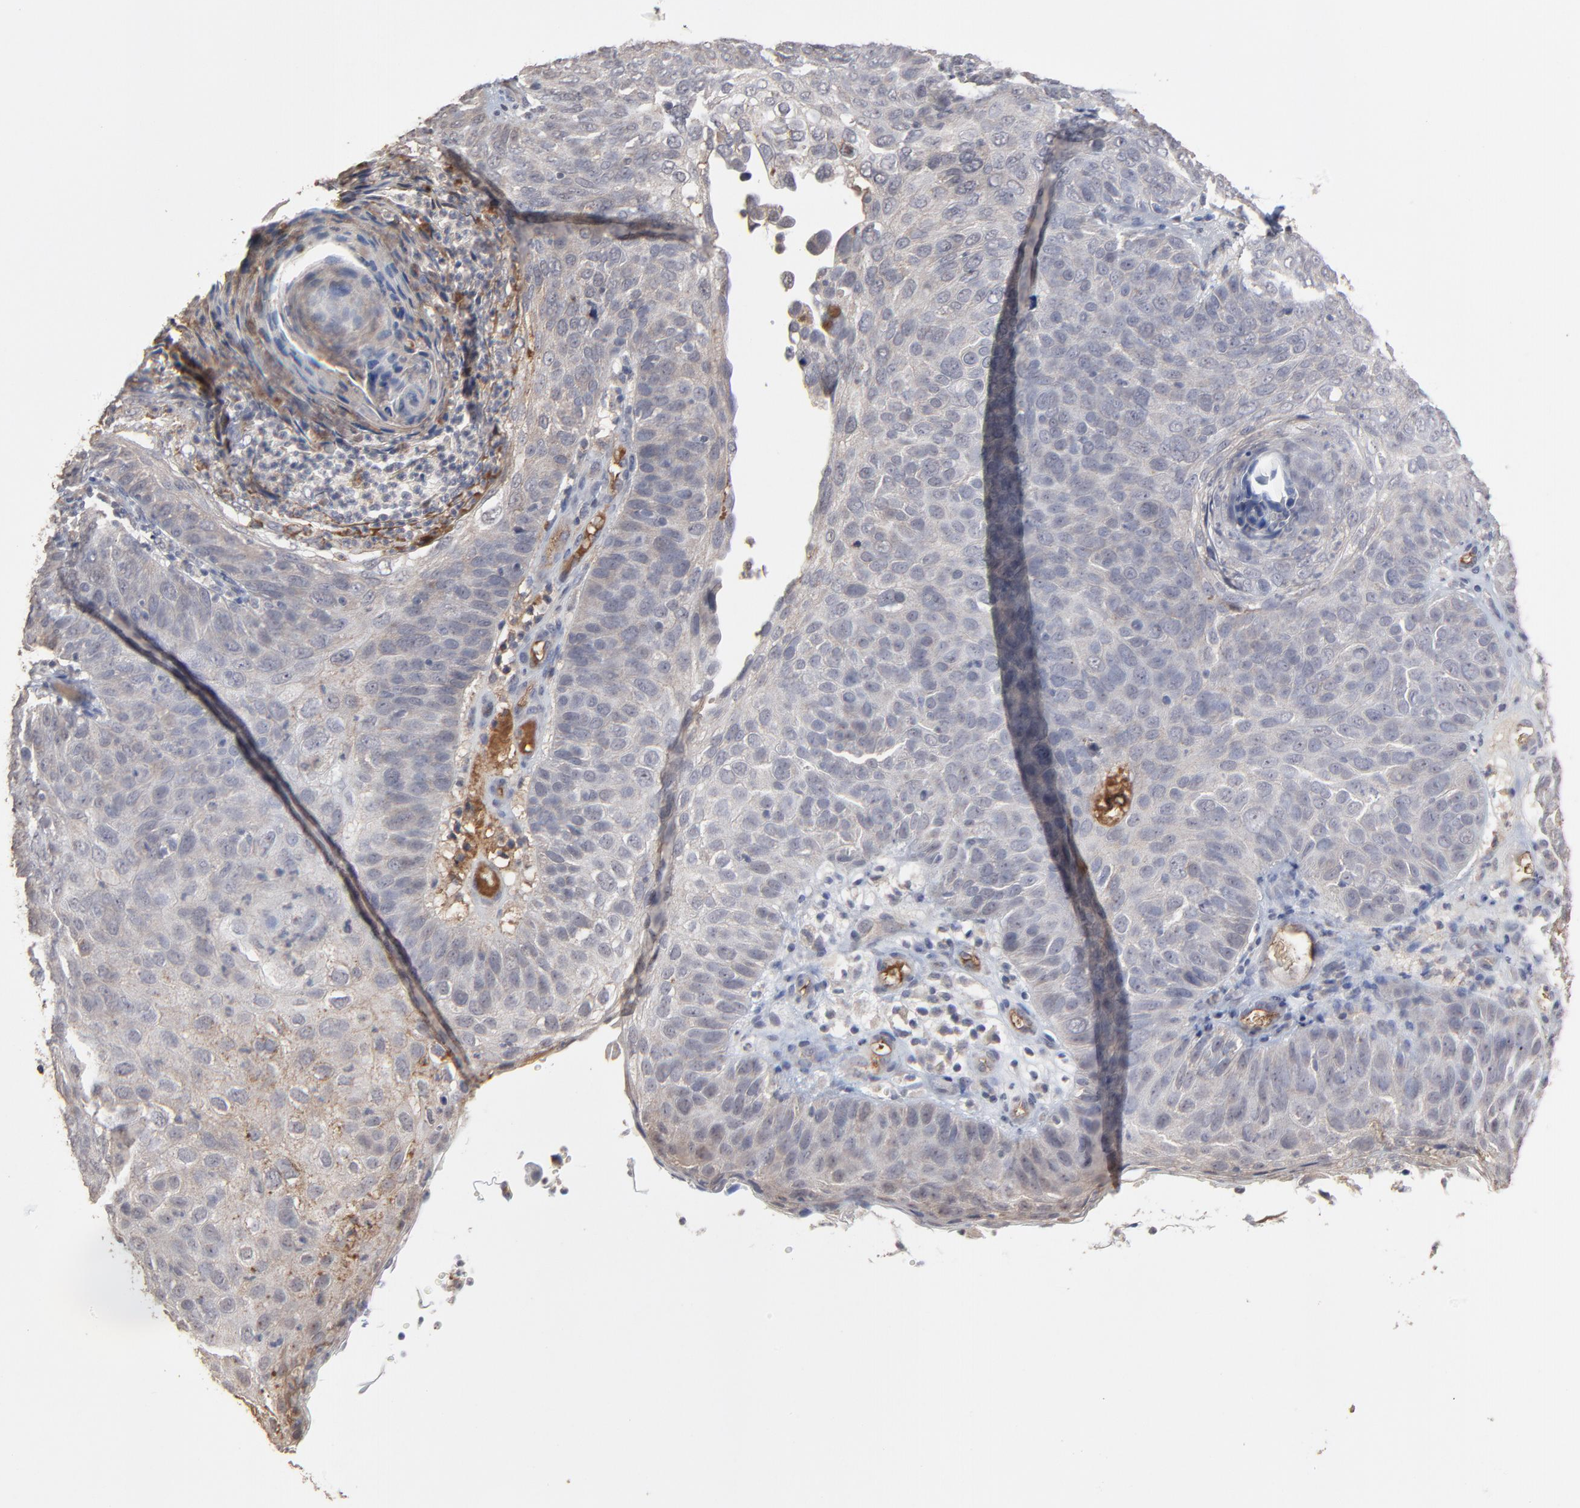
{"staining": {"intensity": "weak", "quantity": "<25%", "location": "cytoplasmic/membranous"}, "tissue": "skin cancer", "cell_type": "Tumor cells", "image_type": "cancer", "snomed": [{"axis": "morphology", "description": "Squamous cell carcinoma, NOS"}, {"axis": "topography", "description": "Skin"}], "caption": "Squamous cell carcinoma (skin) was stained to show a protein in brown. There is no significant positivity in tumor cells.", "gene": "VPREB3", "patient": {"sex": "male", "age": 87}}